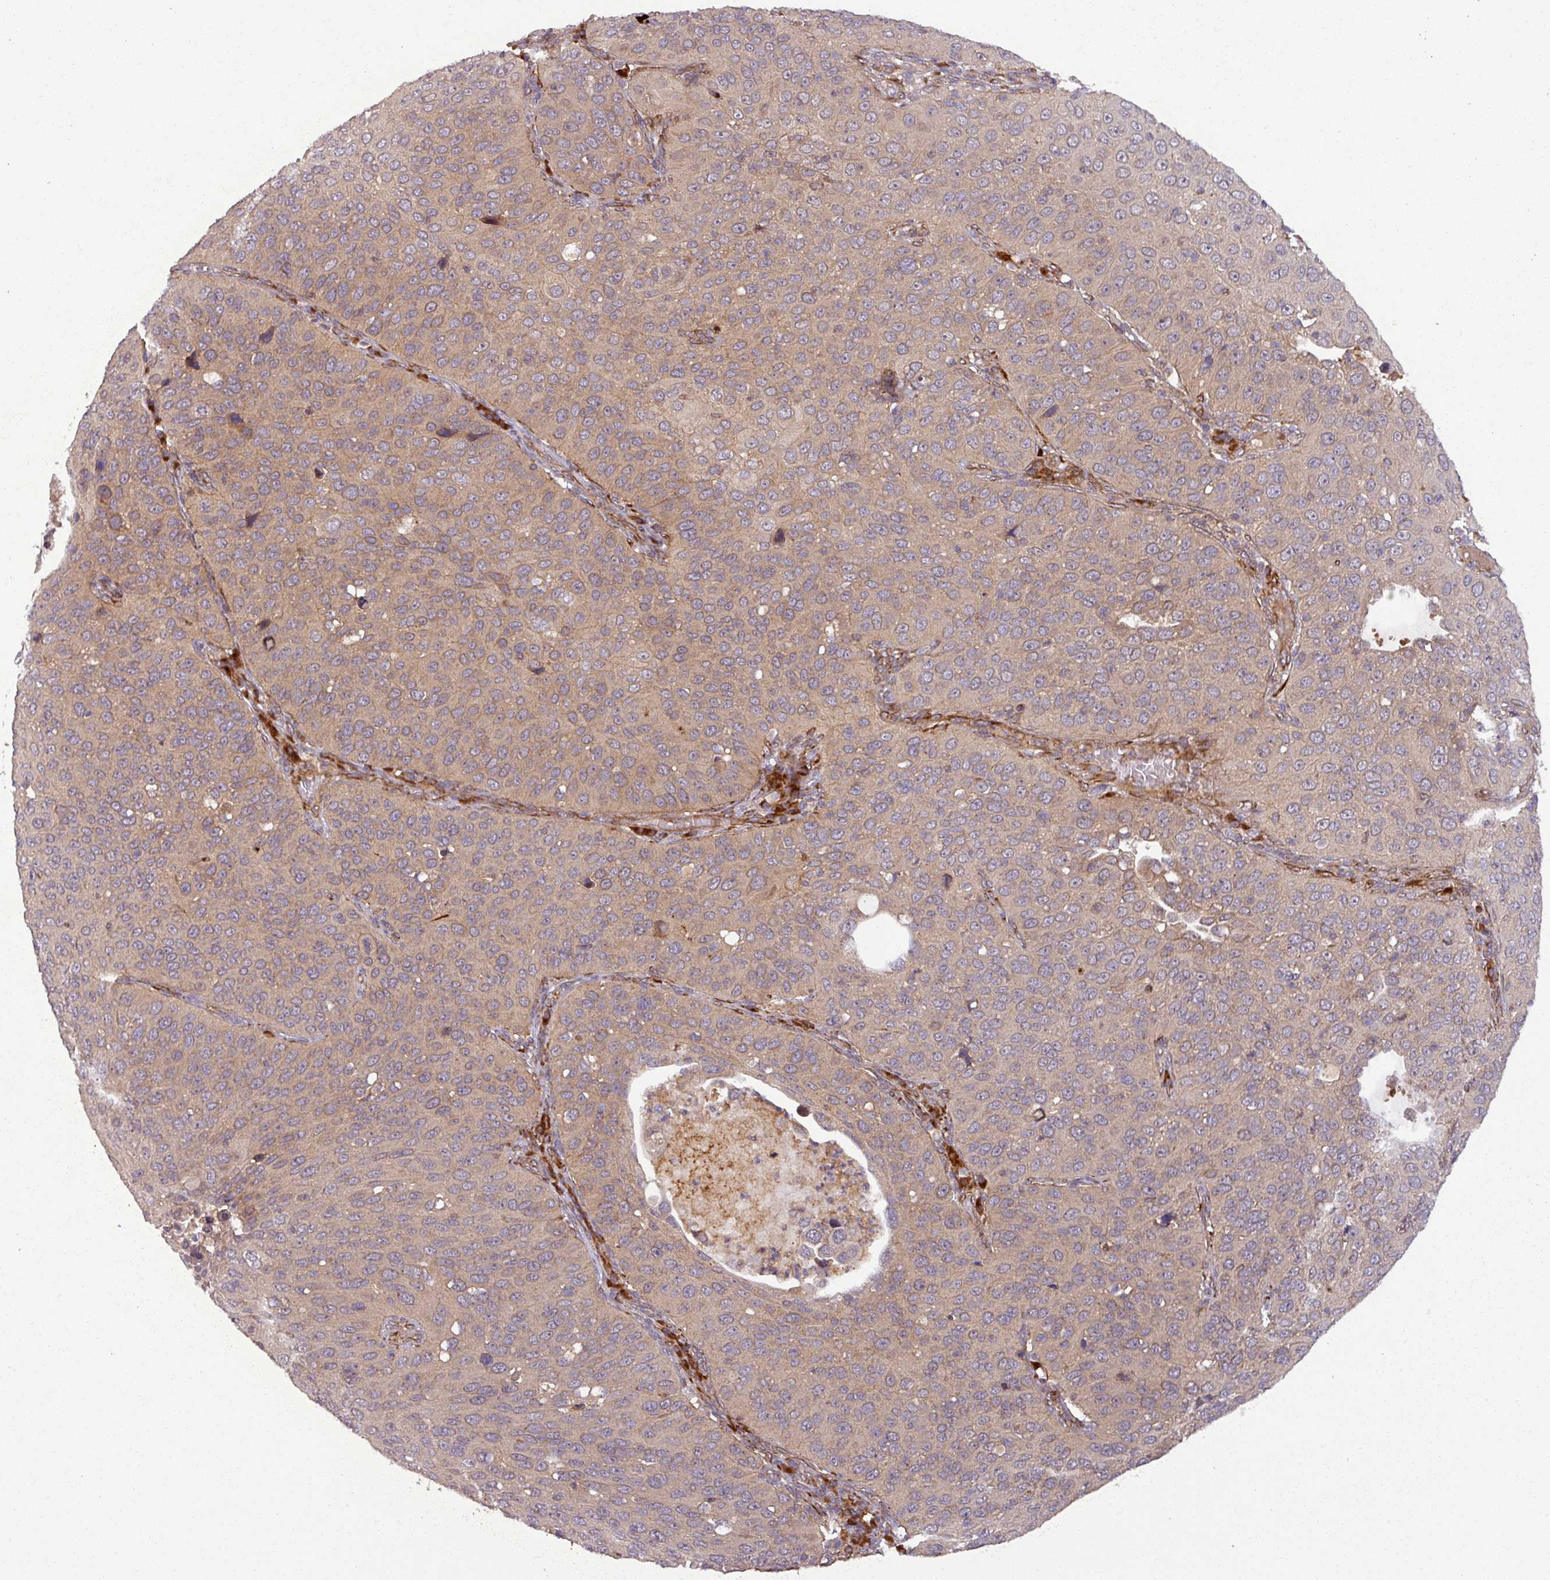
{"staining": {"intensity": "moderate", "quantity": "25%-75%", "location": "cytoplasmic/membranous"}, "tissue": "cervical cancer", "cell_type": "Tumor cells", "image_type": "cancer", "snomed": [{"axis": "morphology", "description": "Squamous cell carcinoma, NOS"}, {"axis": "topography", "description": "Cervix"}], "caption": "Immunohistochemical staining of cervical cancer exhibits medium levels of moderate cytoplasmic/membranous protein positivity in approximately 25%-75% of tumor cells.", "gene": "ART1", "patient": {"sex": "female", "age": 36}}